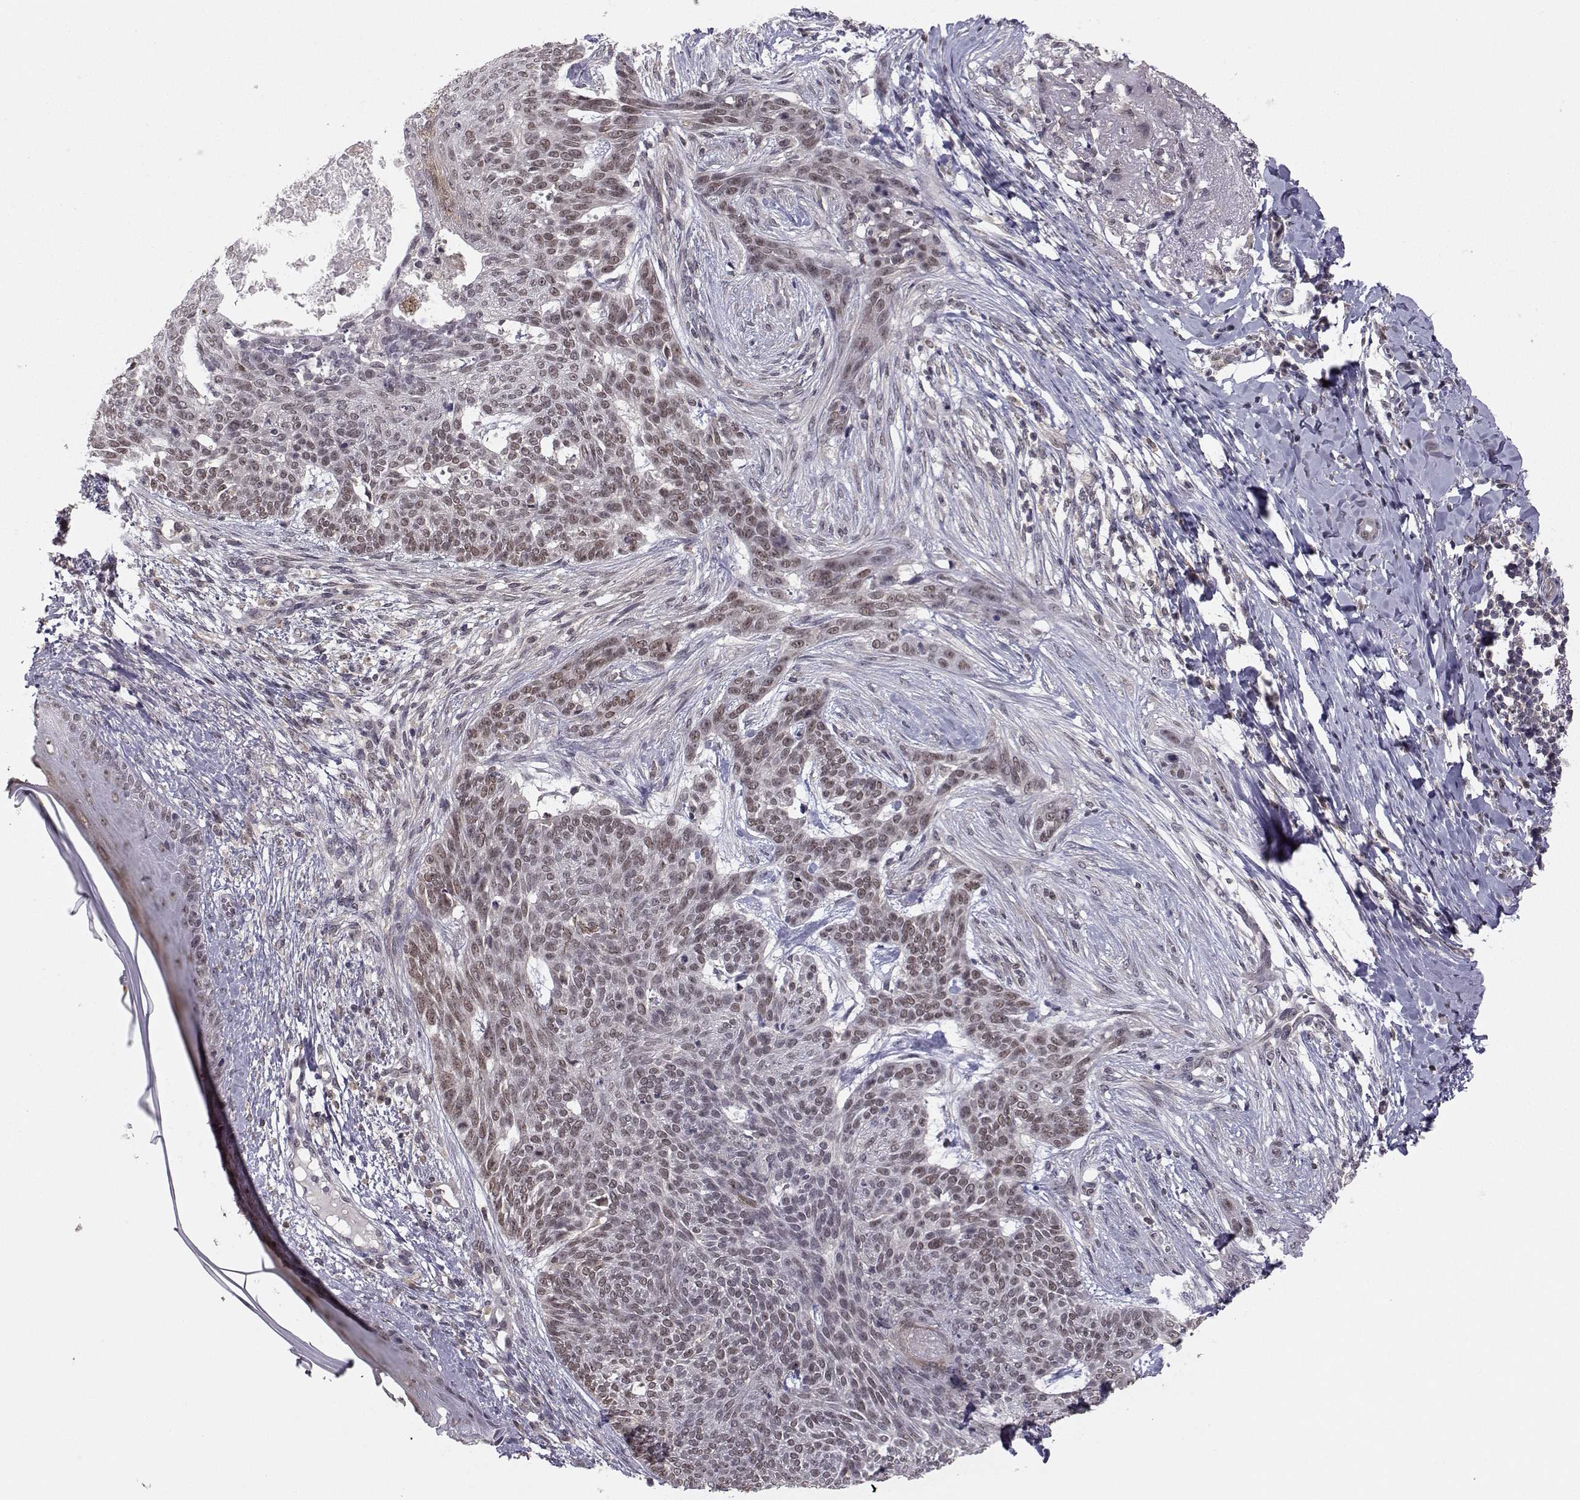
{"staining": {"intensity": "weak", "quantity": "25%-75%", "location": "nuclear"}, "tissue": "skin cancer", "cell_type": "Tumor cells", "image_type": "cancer", "snomed": [{"axis": "morphology", "description": "Normal tissue, NOS"}, {"axis": "morphology", "description": "Basal cell carcinoma"}, {"axis": "topography", "description": "Skin"}], "caption": "Immunohistochemical staining of skin cancer demonstrates low levels of weak nuclear protein staining in about 25%-75% of tumor cells.", "gene": "KIF13B", "patient": {"sex": "male", "age": 84}}